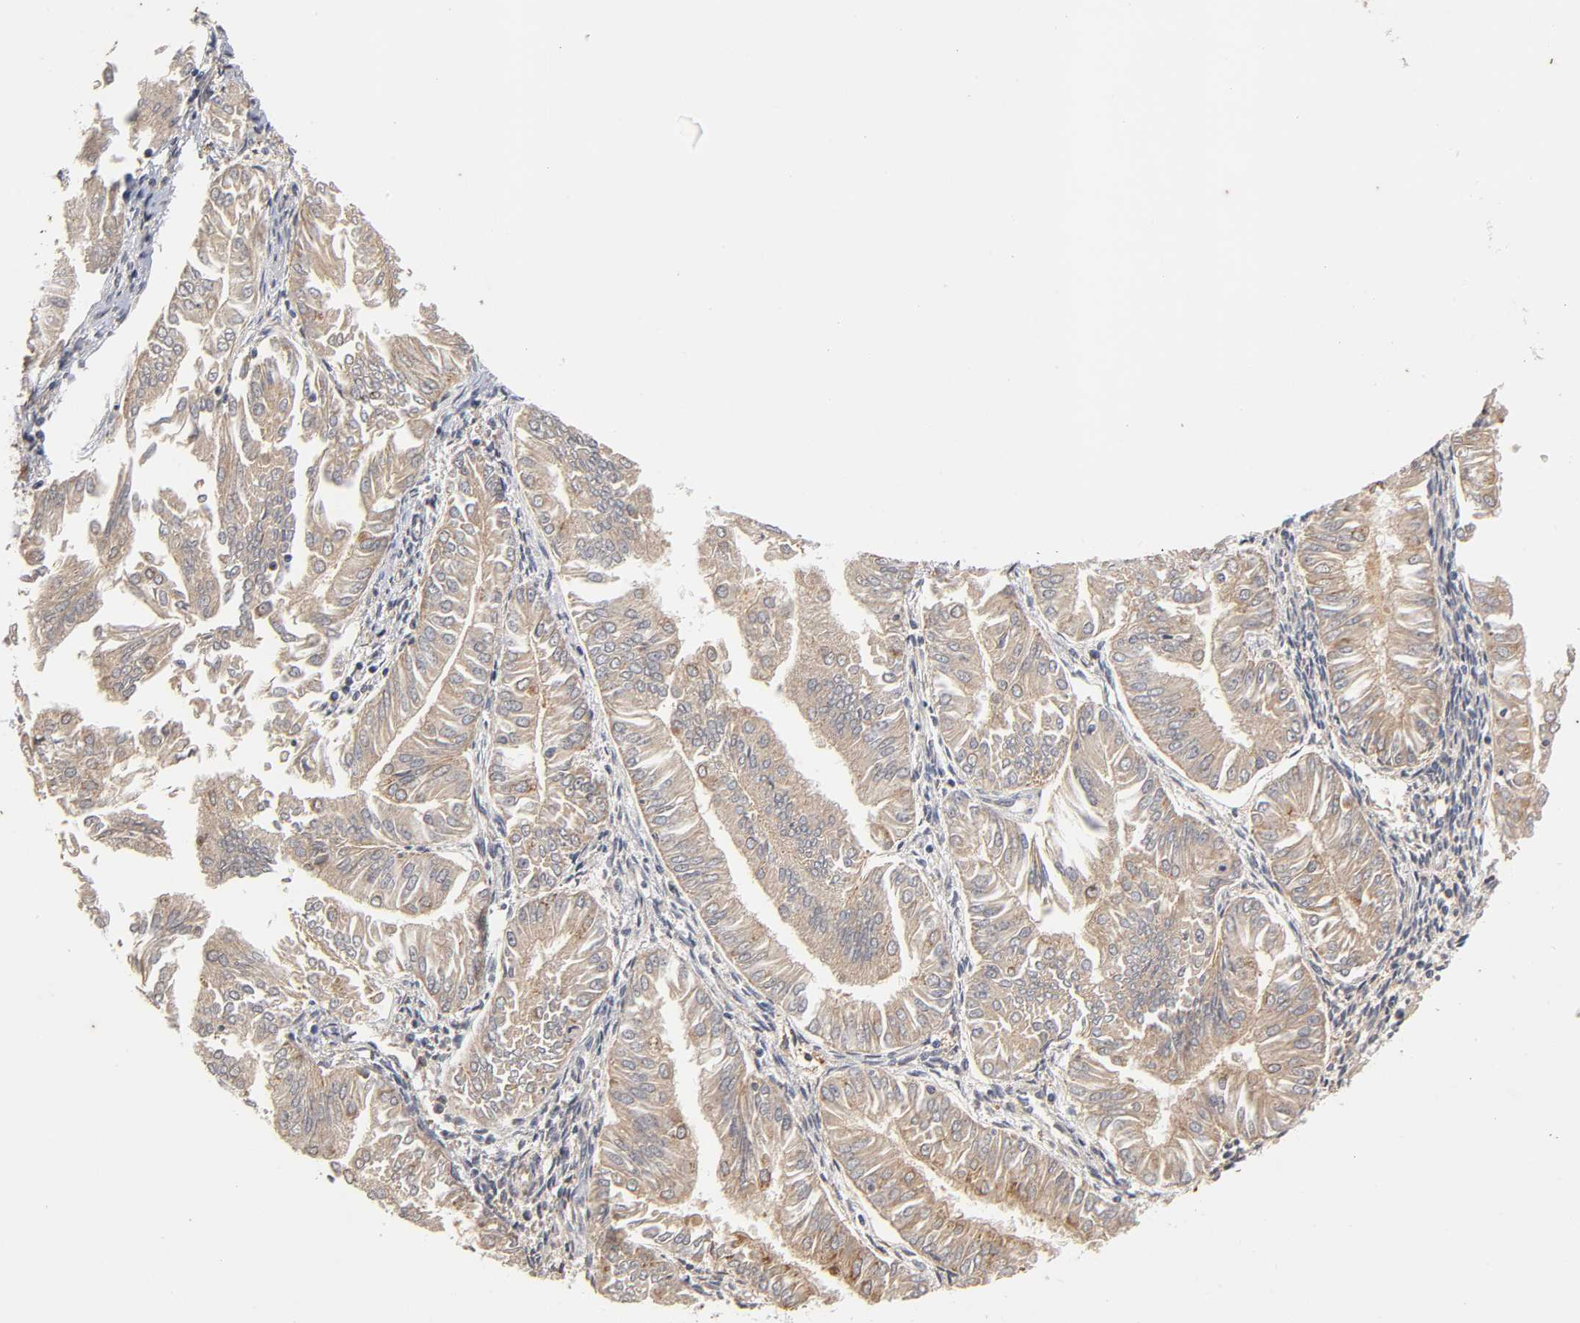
{"staining": {"intensity": "weak", "quantity": ">75%", "location": "cytoplasmic/membranous"}, "tissue": "endometrial cancer", "cell_type": "Tumor cells", "image_type": "cancer", "snomed": [{"axis": "morphology", "description": "Adenocarcinoma, NOS"}, {"axis": "topography", "description": "Endometrium"}], "caption": "Immunohistochemical staining of human endometrial cancer (adenocarcinoma) demonstrates weak cytoplasmic/membranous protein positivity in about >75% of tumor cells.", "gene": "CXADR", "patient": {"sex": "female", "age": 53}}